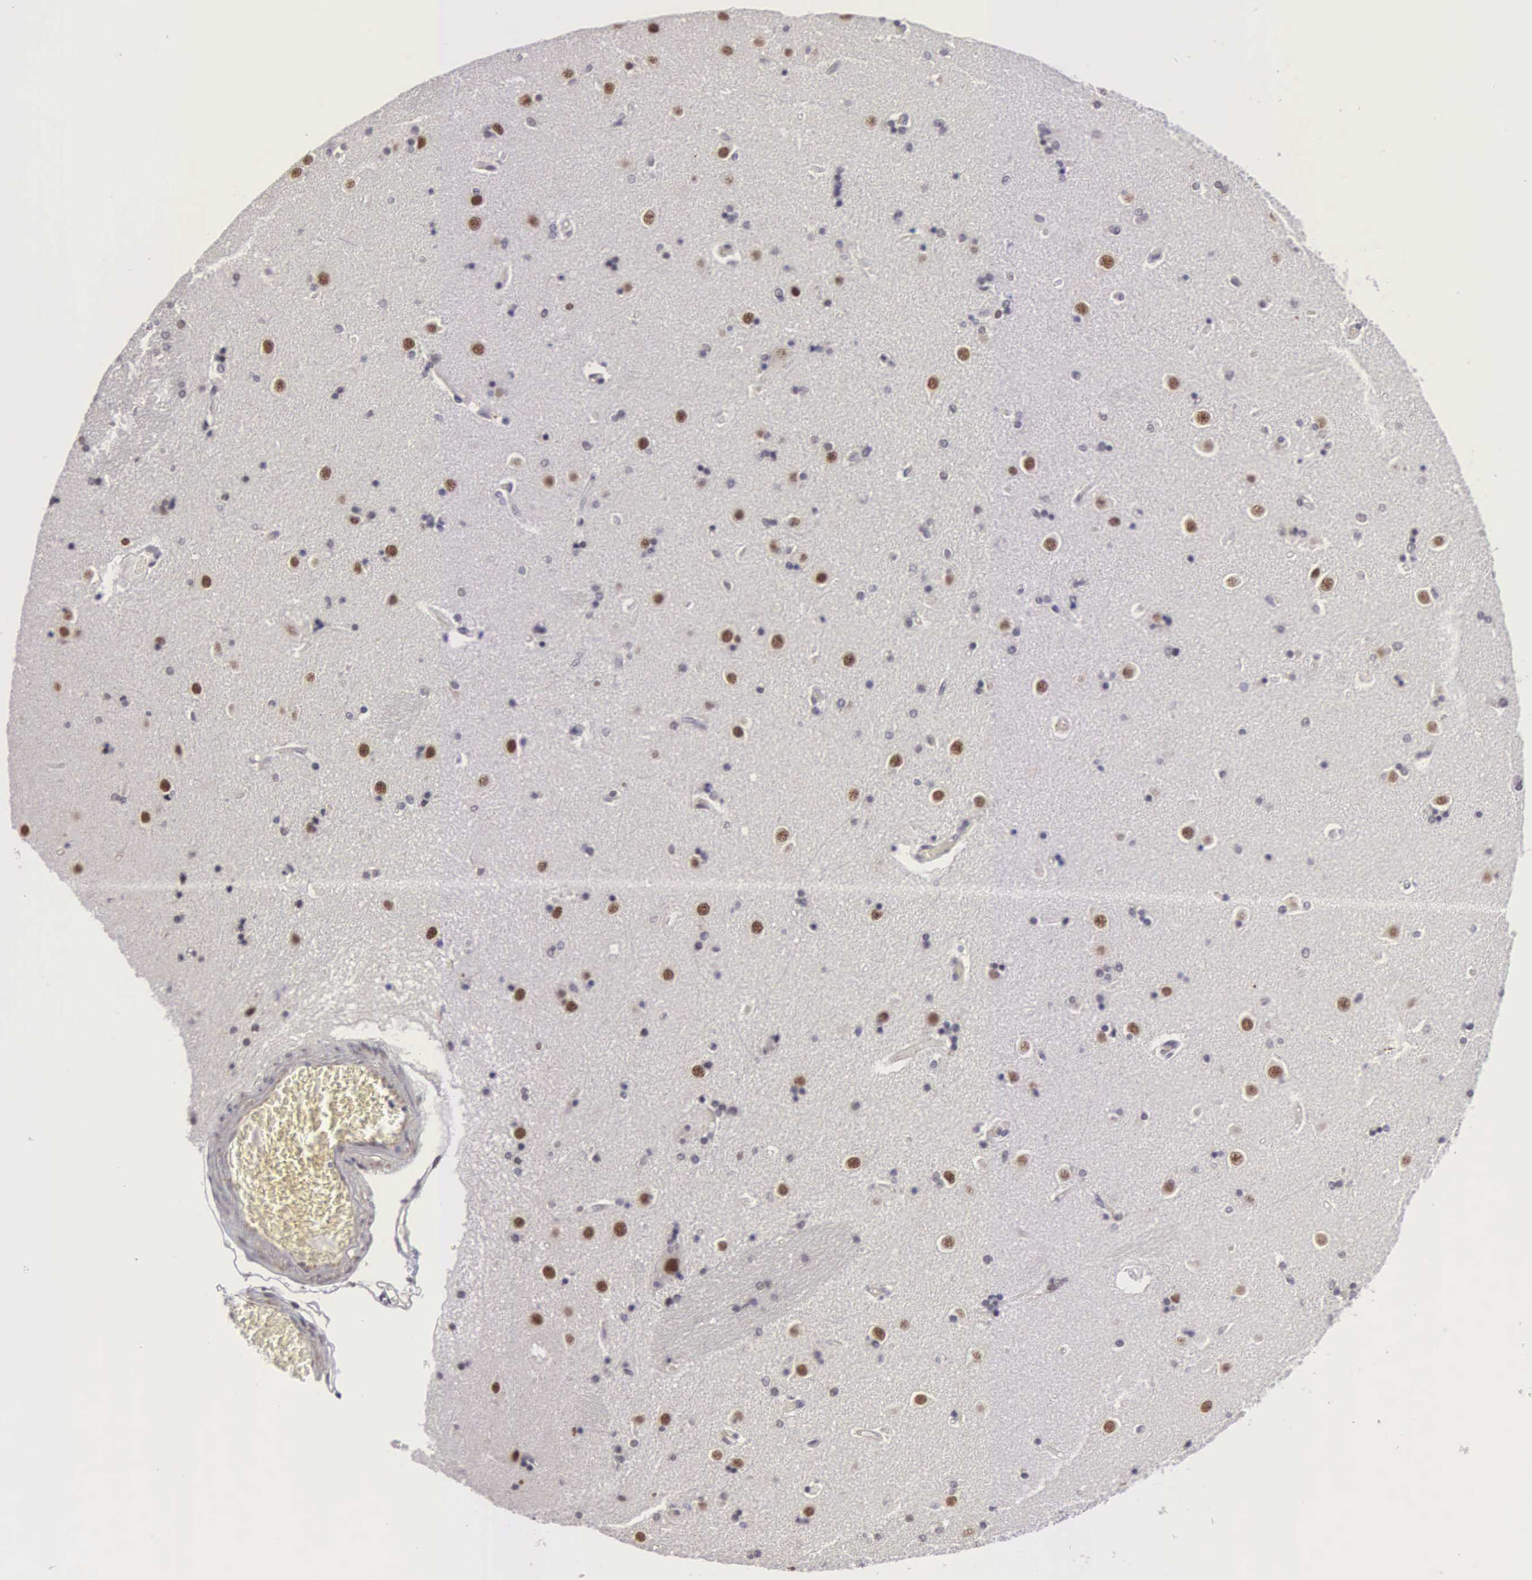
{"staining": {"intensity": "weak", "quantity": "<25%", "location": "nuclear"}, "tissue": "caudate", "cell_type": "Glial cells", "image_type": "normal", "snomed": [{"axis": "morphology", "description": "Normal tissue, NOS"}, {"axis": "topography", "description": "Lateral ventricle wall"}], "caption": "IHC of benign human caudate demonstrates no staining in glial cells. Nuclei are stained in blue.", "gene": "MORC2", "patient": {"sex": "female", "age": 54}}